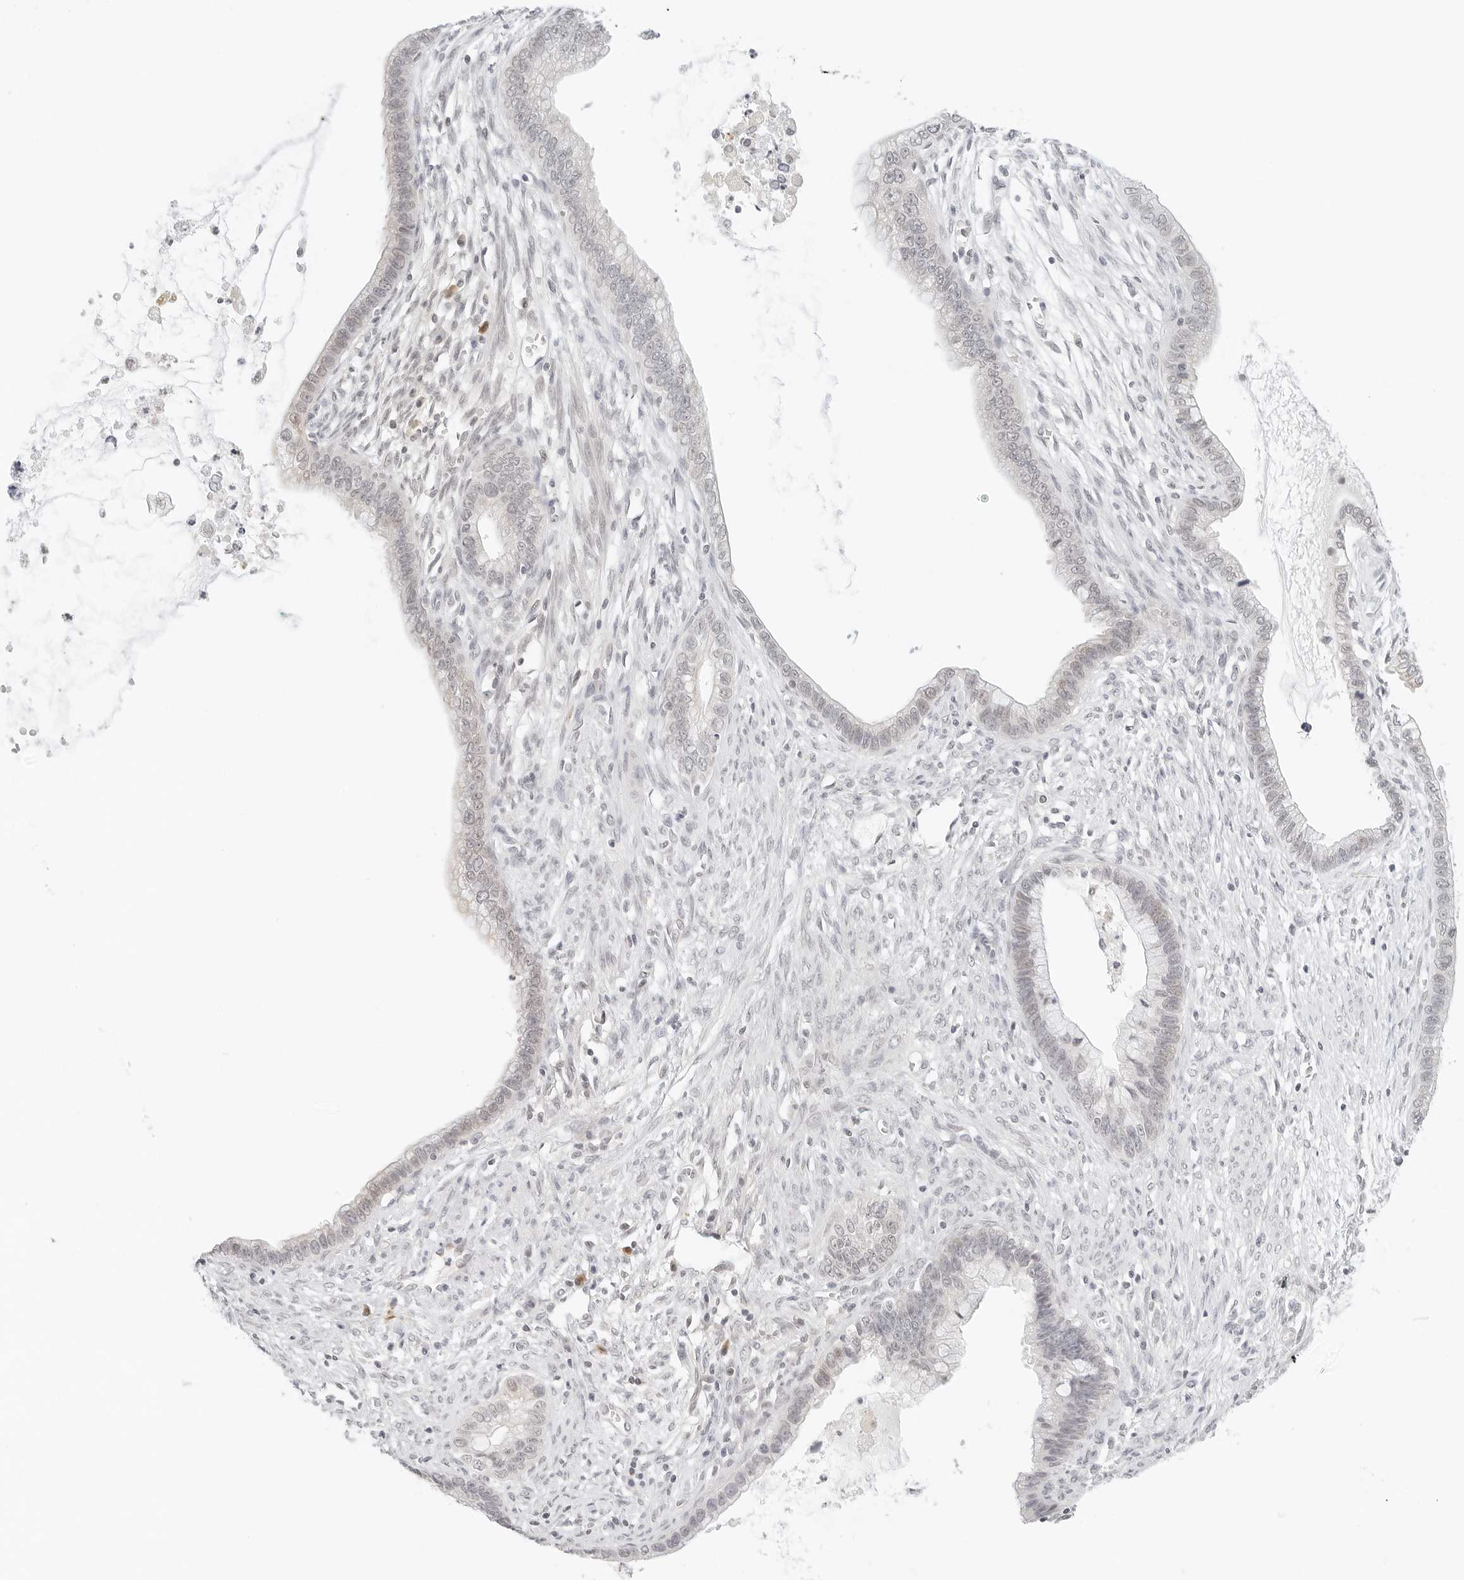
{"staining": {"intensity": "weak", "quantity": "<25%", "location": "cytoplasmic/membranous"}, "tissue": "cervical cancer", "cell_type": "Tumor cells", "image_type": "cancer", "snomed": [{"axis": "morphology", "description": "Adenocarcinoma, NOS"}, {"axis": "topography", "description": "Cervix"}], "caption": "A high-resolution histopathology image shows immunohistochemistry staining of cervical cancer, which shows no significant expression in tumor cells.", "gene": "NEO1", "patient": {"sex": "female", "age": 44}}